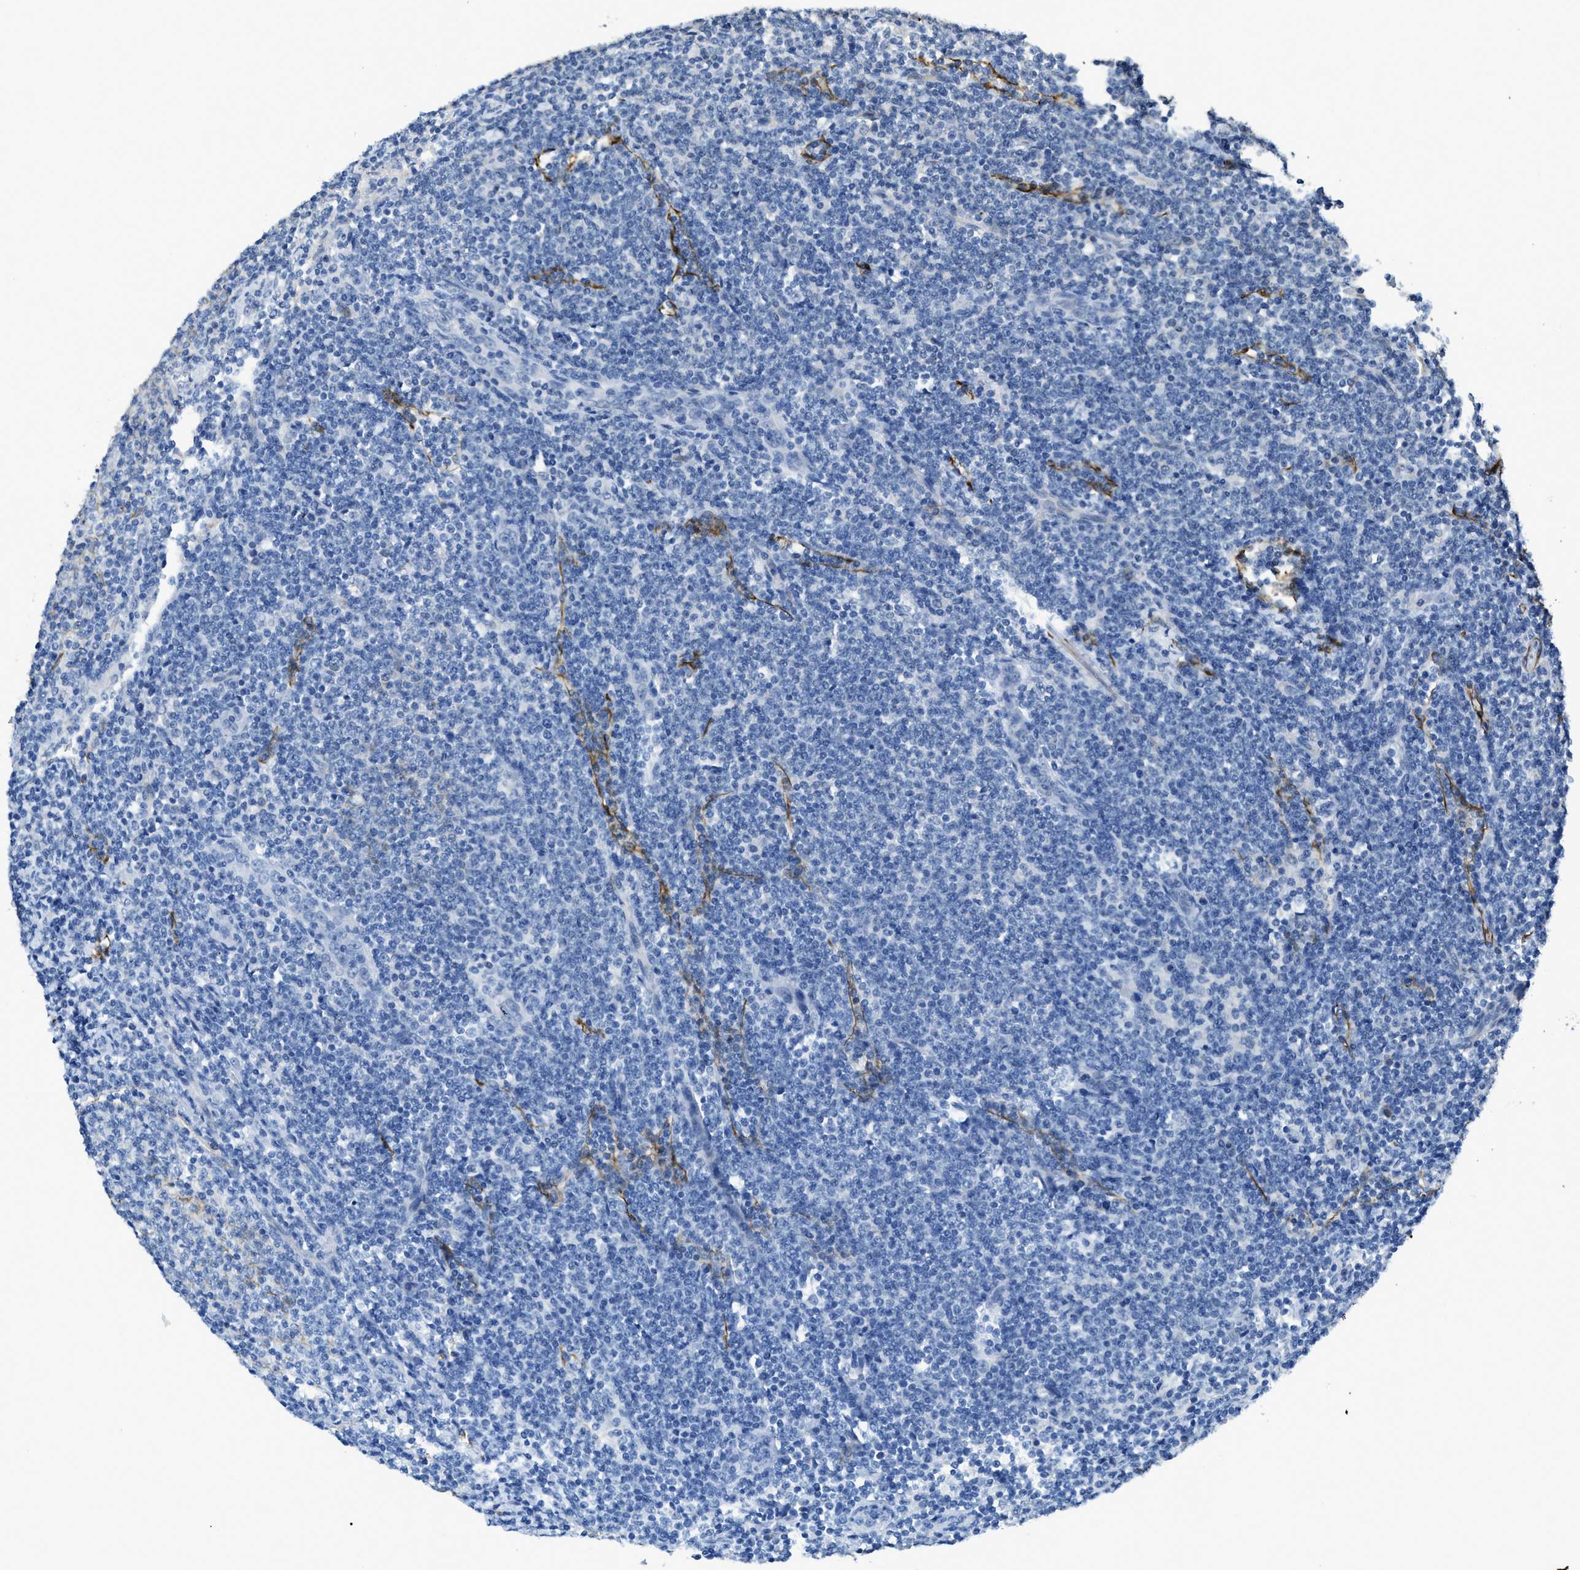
{"staining": {"intensity": "negative", "quantity": "none", "location": "none"}, "tissue": "lymphoma", "cell_type": "Tumor cells", "image_type": "cancer", "snomed": [{"axis": "morphology", "description": "Malignant lymphoma, non-Hodgkin's type, Low grade"}, {"axis": "topography", "description": "Lymph node"}], "caption": "DAB (3,3'-diaminobenzidine) immunohistochemical staining of human low-grade malignant lymphoma, non-Hodgkin's type exhibits no significant expression in tumor cells.", "gene": "SYNM", "patient": {"sex": "male", "age": 66}}